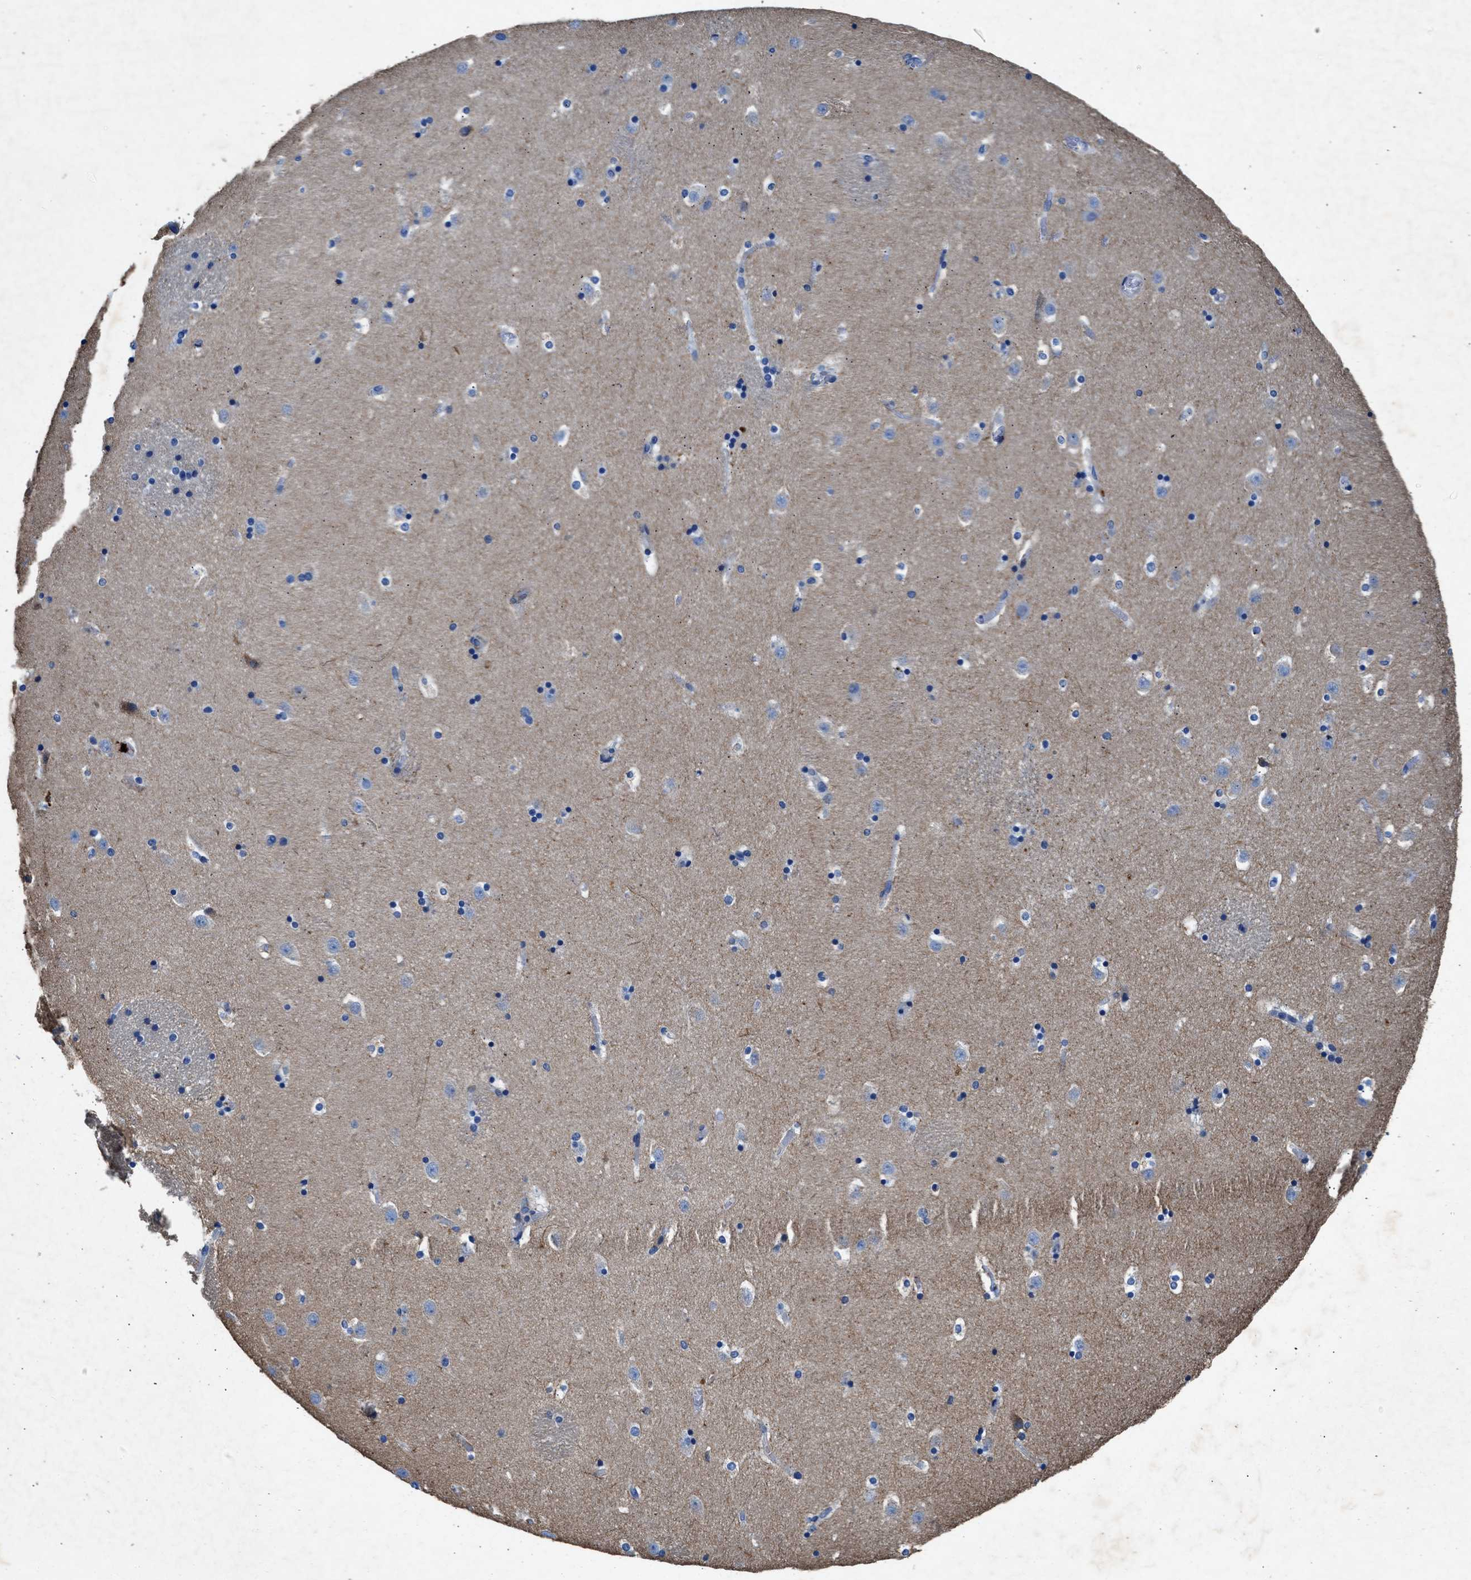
{"staining": {"intensity": "strong", "quantity": "<25%", "location": "cytoplasmic/membranous"}, "tissue": "caudate", "cell_type": "Glial cells", "image_type": "normal", "snomed": [{"axis": "morphology", "description": "Normal tissue, NOS"}, {"axis": "topography", "description": "Lateral ventricle wall"}], "caption": "Brown immunohistochemical staining in benign caudate exhibits strong cytoplasmic/membranous staining in approximately <25% of glial cells.", "gene": "KCNQ4", "patient": {"sex": "male", "age": 45}}